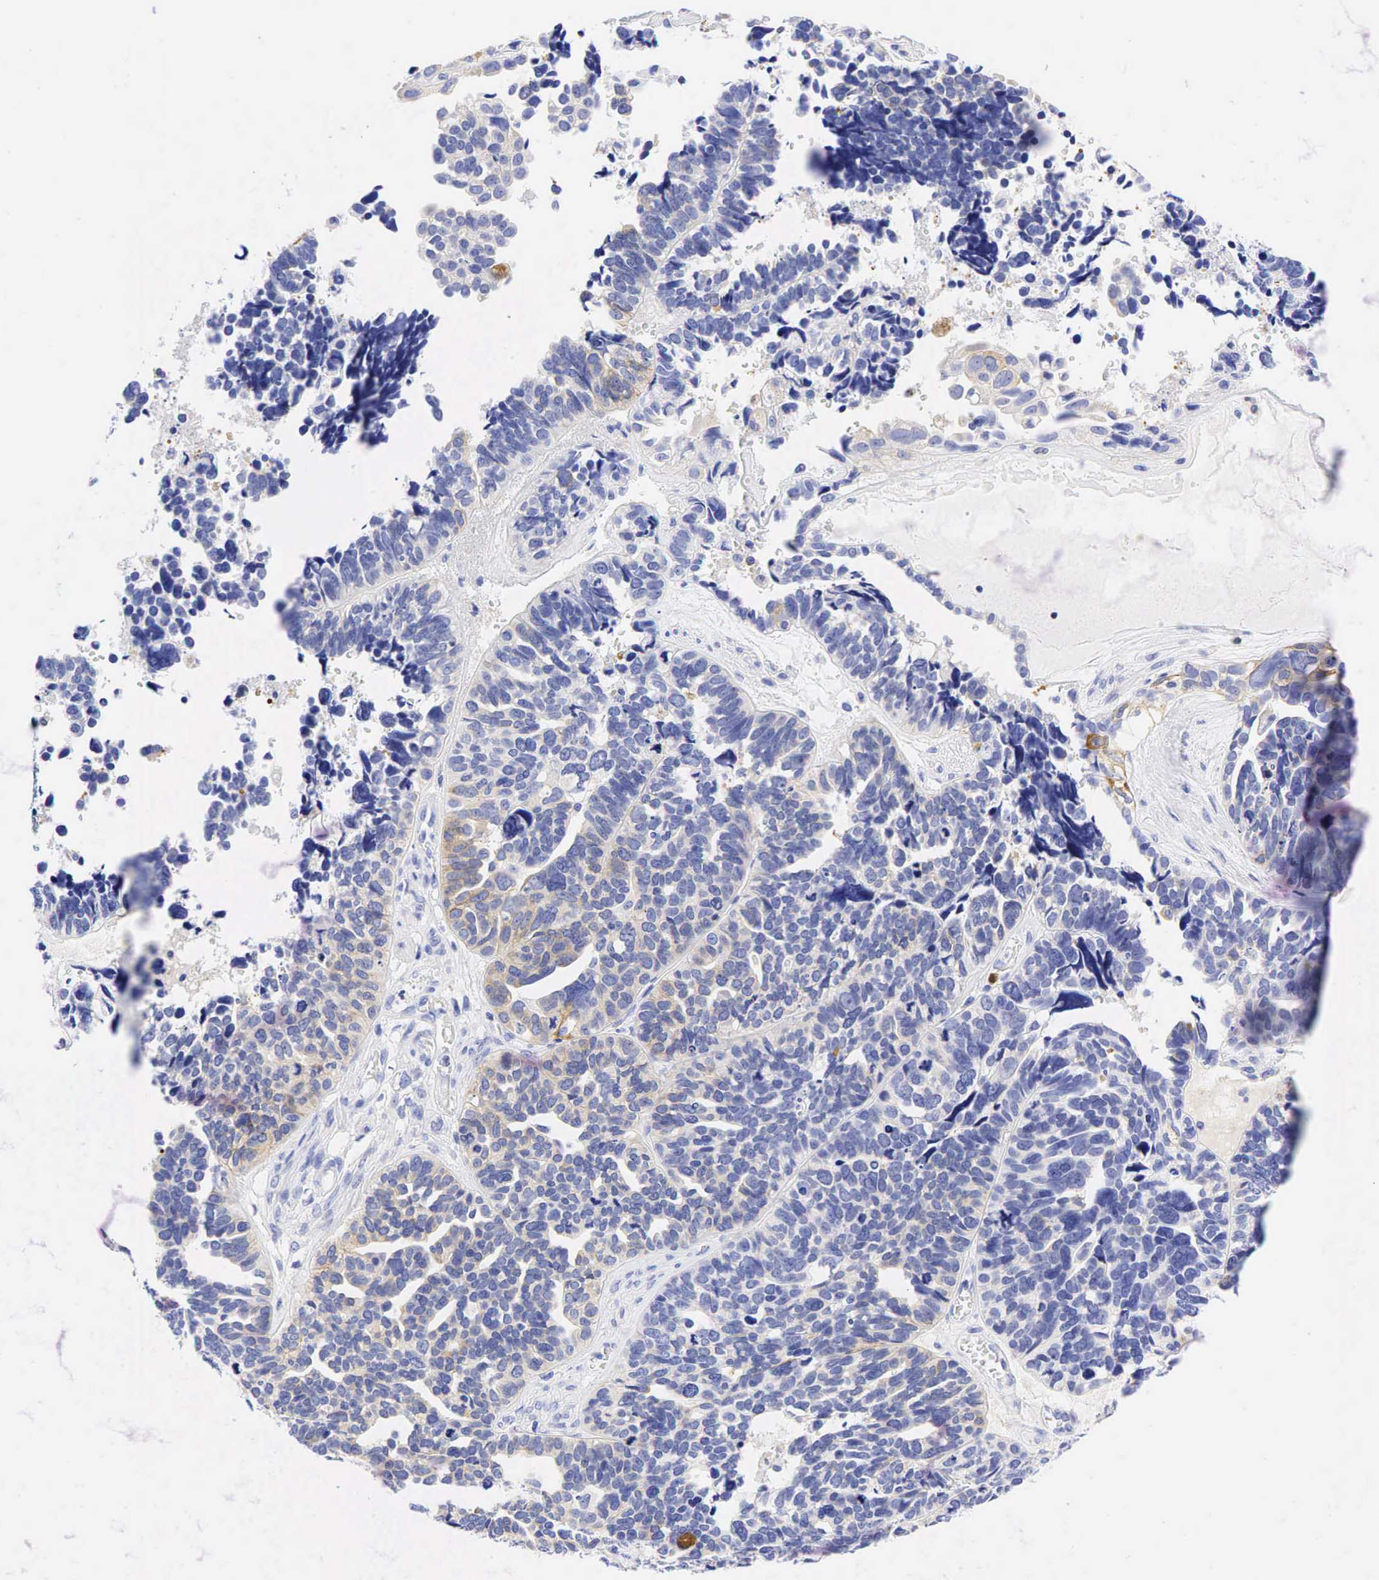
{"staining": {"intensity": "weak", "quantity": "<25%", "location": "cytoplasmic/membranous"}, "tissue": "ovarian cancer", "cell_type": "Tumor cells", "image_type": "cancer", "snomed": [{"axis": "morphology", "description": "Cystadenocarcinoma, serous, NOS"}, {"axis": "topography", "description": "Ovary"}], "caption": "Image shows no significant protein positivity in tumor cells of serous cystadenocarcinoma (ovarian). The staining is performed using DAB (3,3'-diaminobenzidine) brown chromogen with nuclei counter-stained in using hematoxylin.", "gene": "TNFRSF8", "patient": {"sex": "female", "age": 77}}